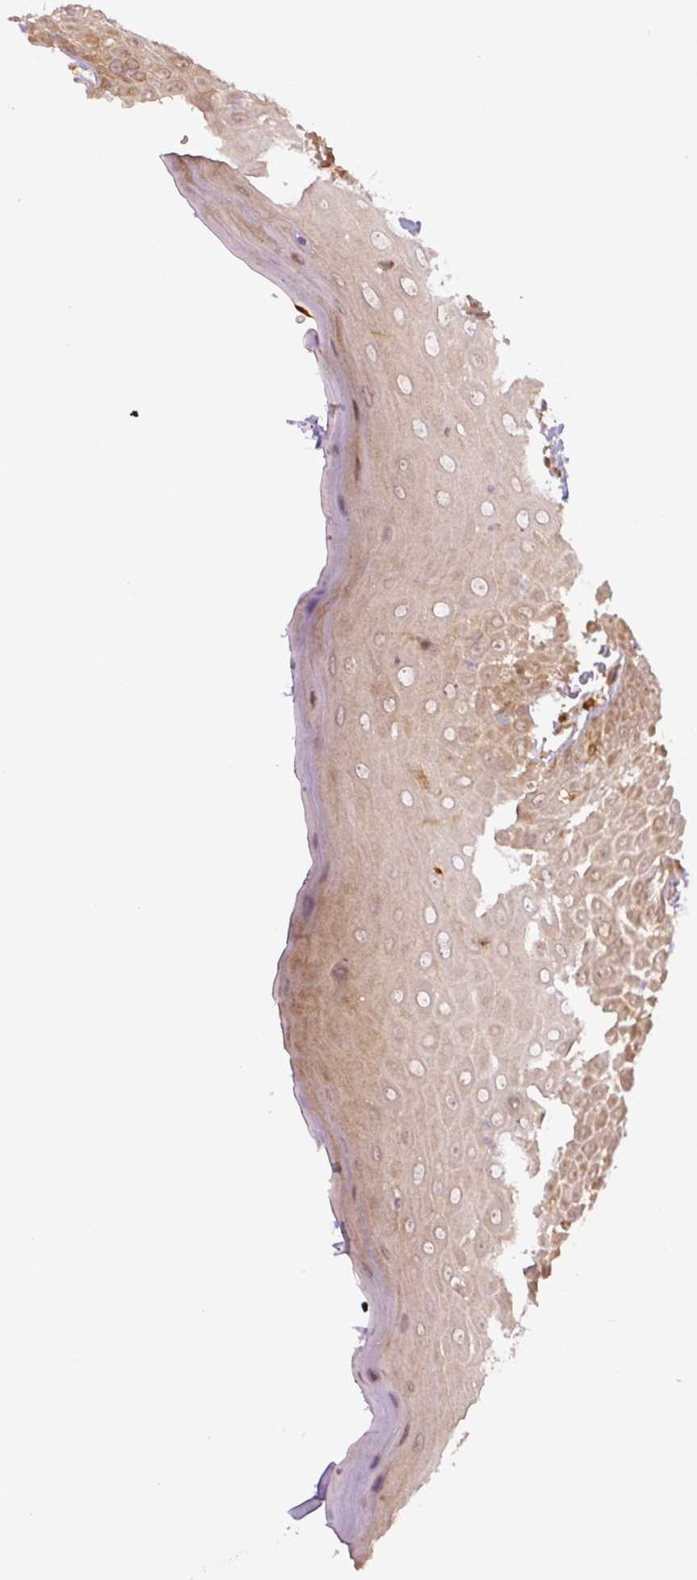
{"staining": {"intensity": "moderate", "quantity": "25%-75%", "location": "cytoplasmic/membranous"}, "tissue": "oral mucosa", "cell_type": "Squamous epithelial cells", "image_type": "normal", "snomed": [{"axis": "morphology", "description": "Normal tissue, NOS"}, {"axis": "morphology", "description": "Squamous cell carcinoma, NOS"}, {"axis": "topography", "description": "Oral tissue"}, {"axis": "topography", "description": "Tounge, NOS"}, {"axis": "topography", "description": "Head-Neck"}], "caption": "Brown immunohistochemical staining in benign human oral mucosa displays moderate cytoplasmic/membranous positivity in about 25%-75% of squamous epithelial cells. (Brightfield microscopy of DAB IHC at high magnification).", "gene": "ZSWIM7", "patient": {"sex": "male", "age": 76}}